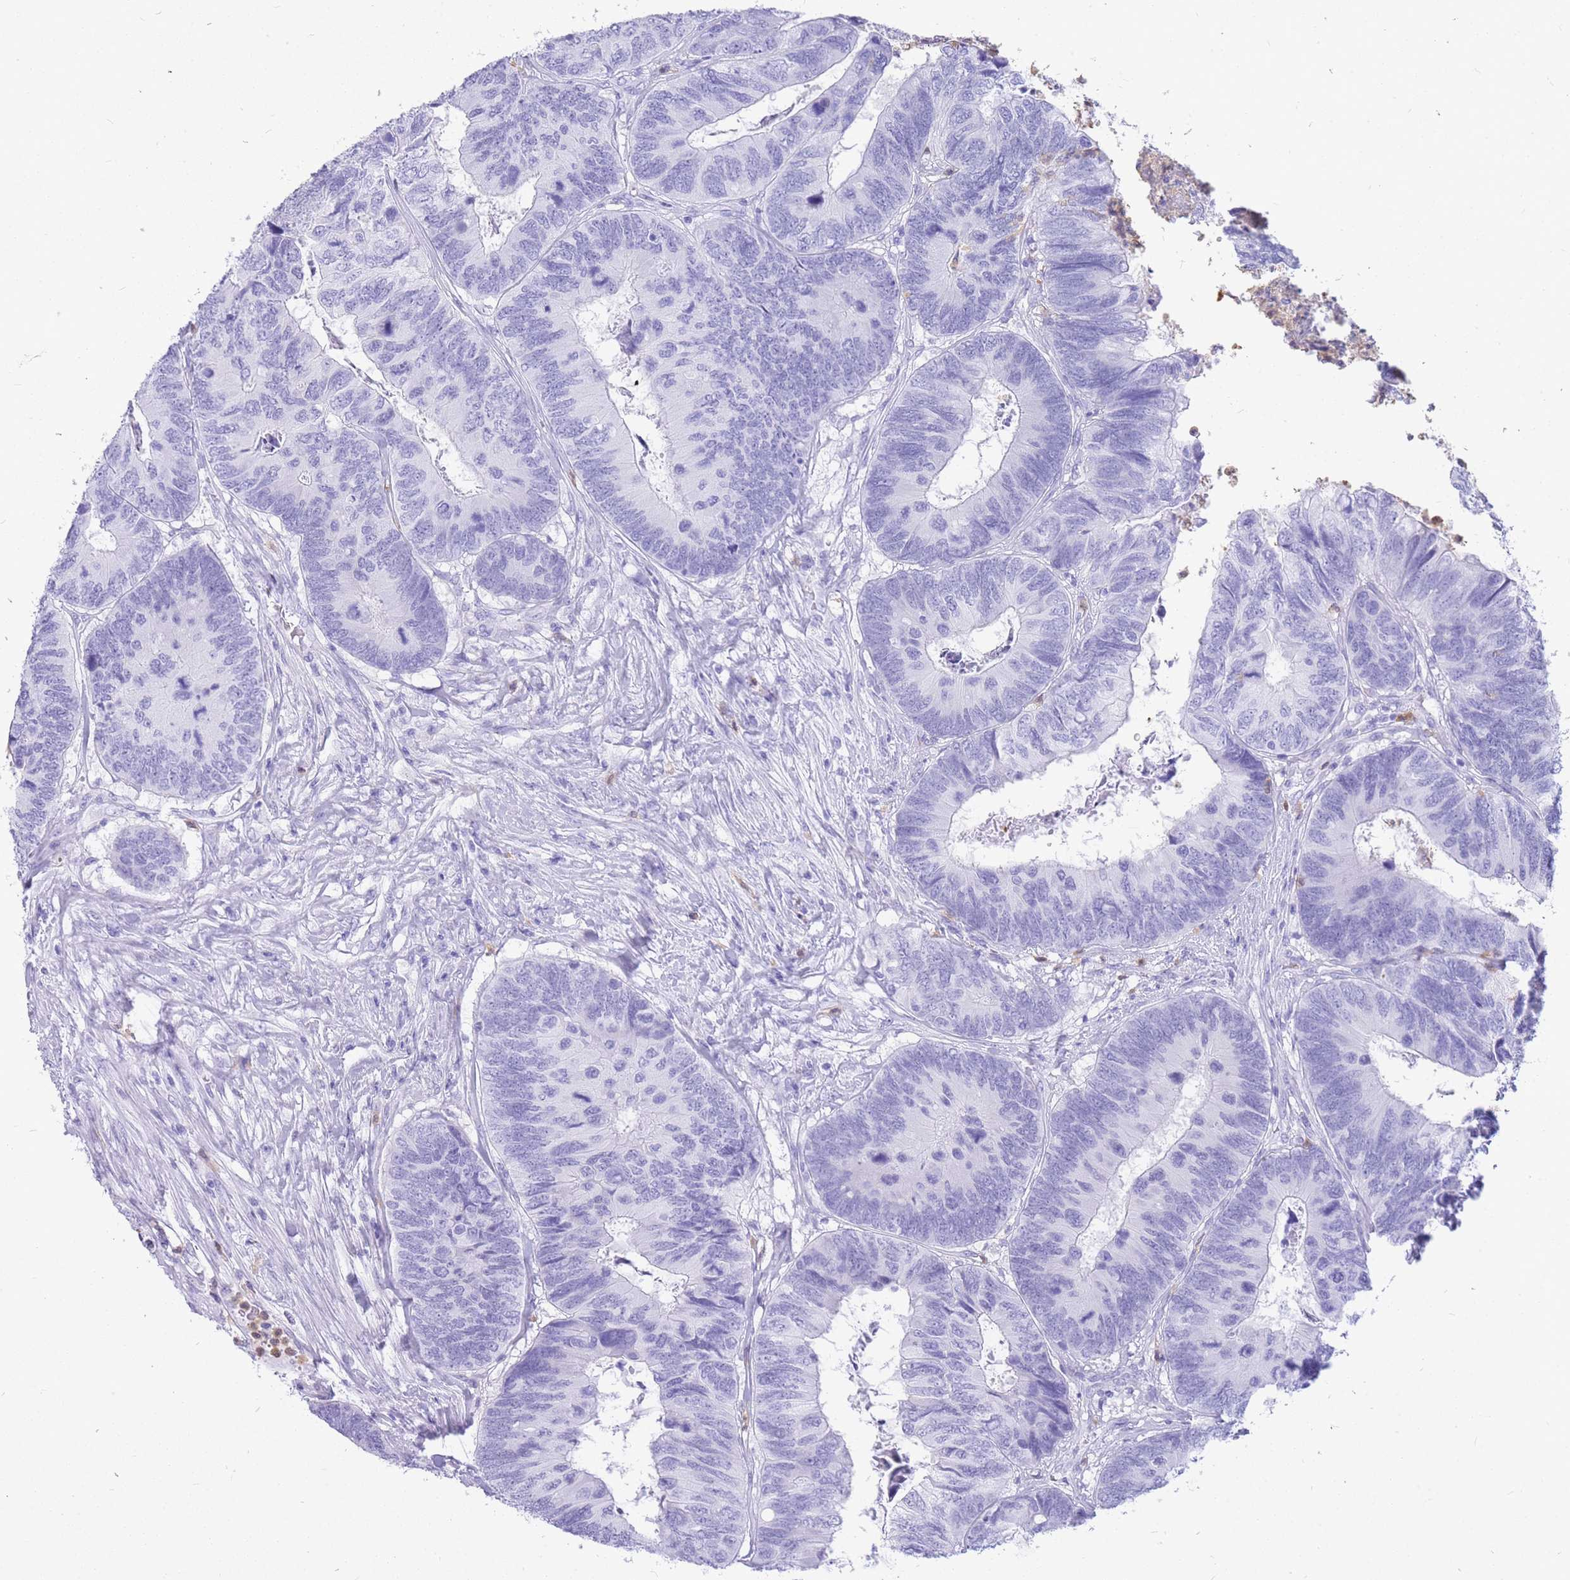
{"staining": {"intensity": "negative", "quantity": "none", "location": "none"}, "tissue": "colorectal cancer", "cell_type": "Tumor cells", "image_type": "cancer", "snomed": [{"axis": "morphology", "description": "Adenocarcinoma, NOS"}, {"axis": "topography", "description": "Colon"}], "caption": "An immunohistochemistry histopathology image of colorectal cancer (adenocarcinoma) is shown. There is no staining in tumor cells of colorectal cancer (adenocarcinoma).", "gene": "HERC1", "patient": {"sex": "female", "age": 67}}